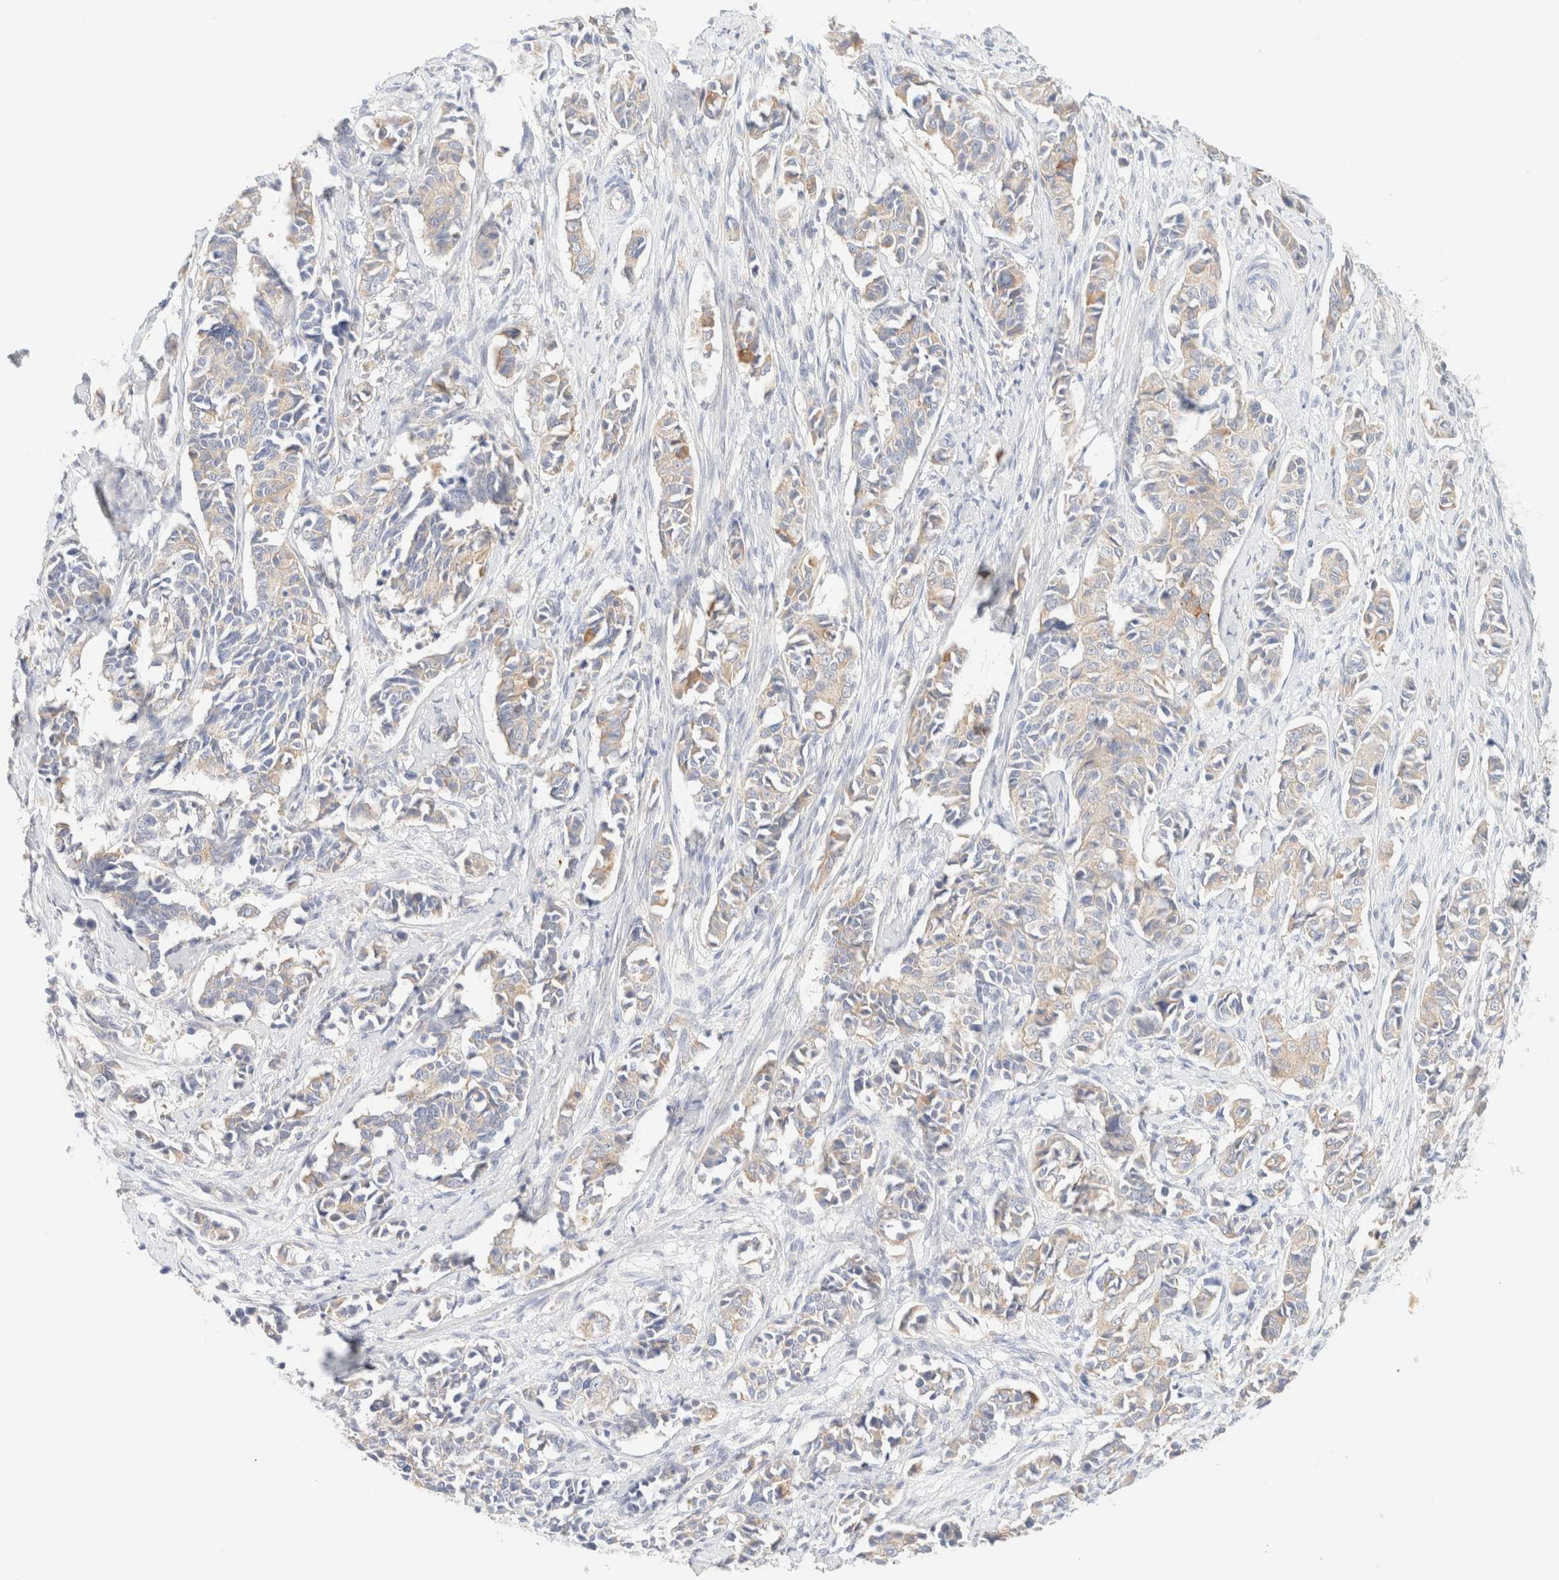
{"staining": {"intensity": "weak", "quantity": "<25%", "location": "cytoplasmic/membranous"}, "tissue": "cervical cancer", "cell_type": "Tumor cells", "image_type": "cancer", "snomed": [{"axis": "morphology", "description": "Normal tissue, NOS"}, {"axis": "morphology", "description": "Squamous cell carcinoma, NOS"}, {"axis": "topography", "description": "Cervix"}], "caption": "This image is of cervical squamous cell carcinoma stained with immunohistochemistry (IHC) to label a protein in brown with the nuclei are counter-stained blue. There is no expression in tumor cells.", "gene": "SARM1", "patient": {"sex": "female", "age": 35}}